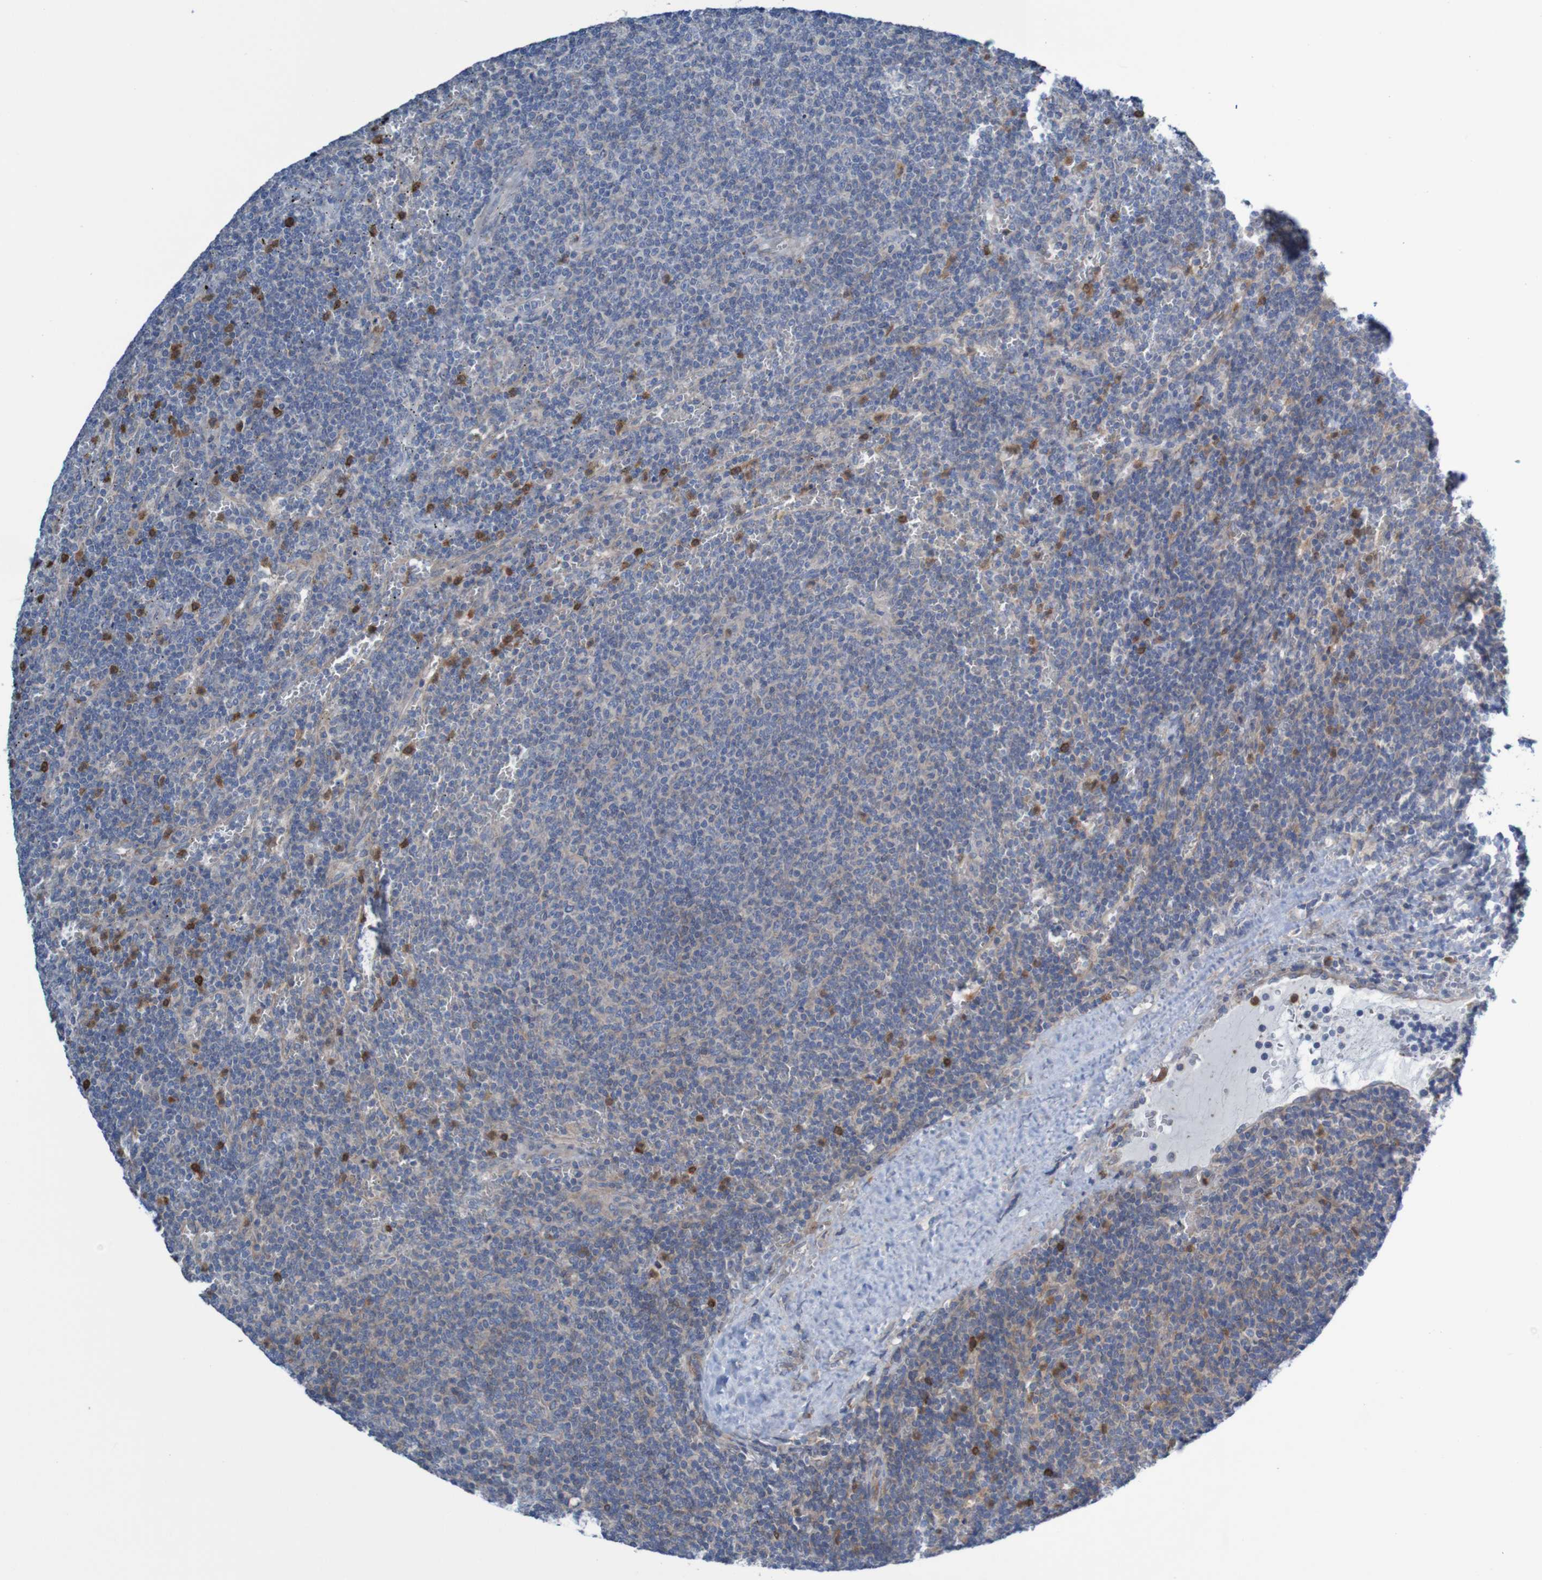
{"staining": {"intensity": "weak", "quantity": "<25%", "location": "cytoplasmic/membranous"}, "tissue": "lymphoma", "cell_type": "Tumor cells", "image_type": "cancer", "snomed": [{"axis": "morphology", "description": "Malignant lymphoma, non-Hodgkin's type, Low grade"}, {"axis": "topography", "description": "Spleen"}], "caption": "Tumor cells are negative for protein expression in human malignant lymphoma, non-Hodgkin's type (low-grade). (DAB immunohistochemistry visualized using brightfield microscopy, high magnification).", "gene": "ANGPT4", "patient": {"sex": "female", "age": 50}}